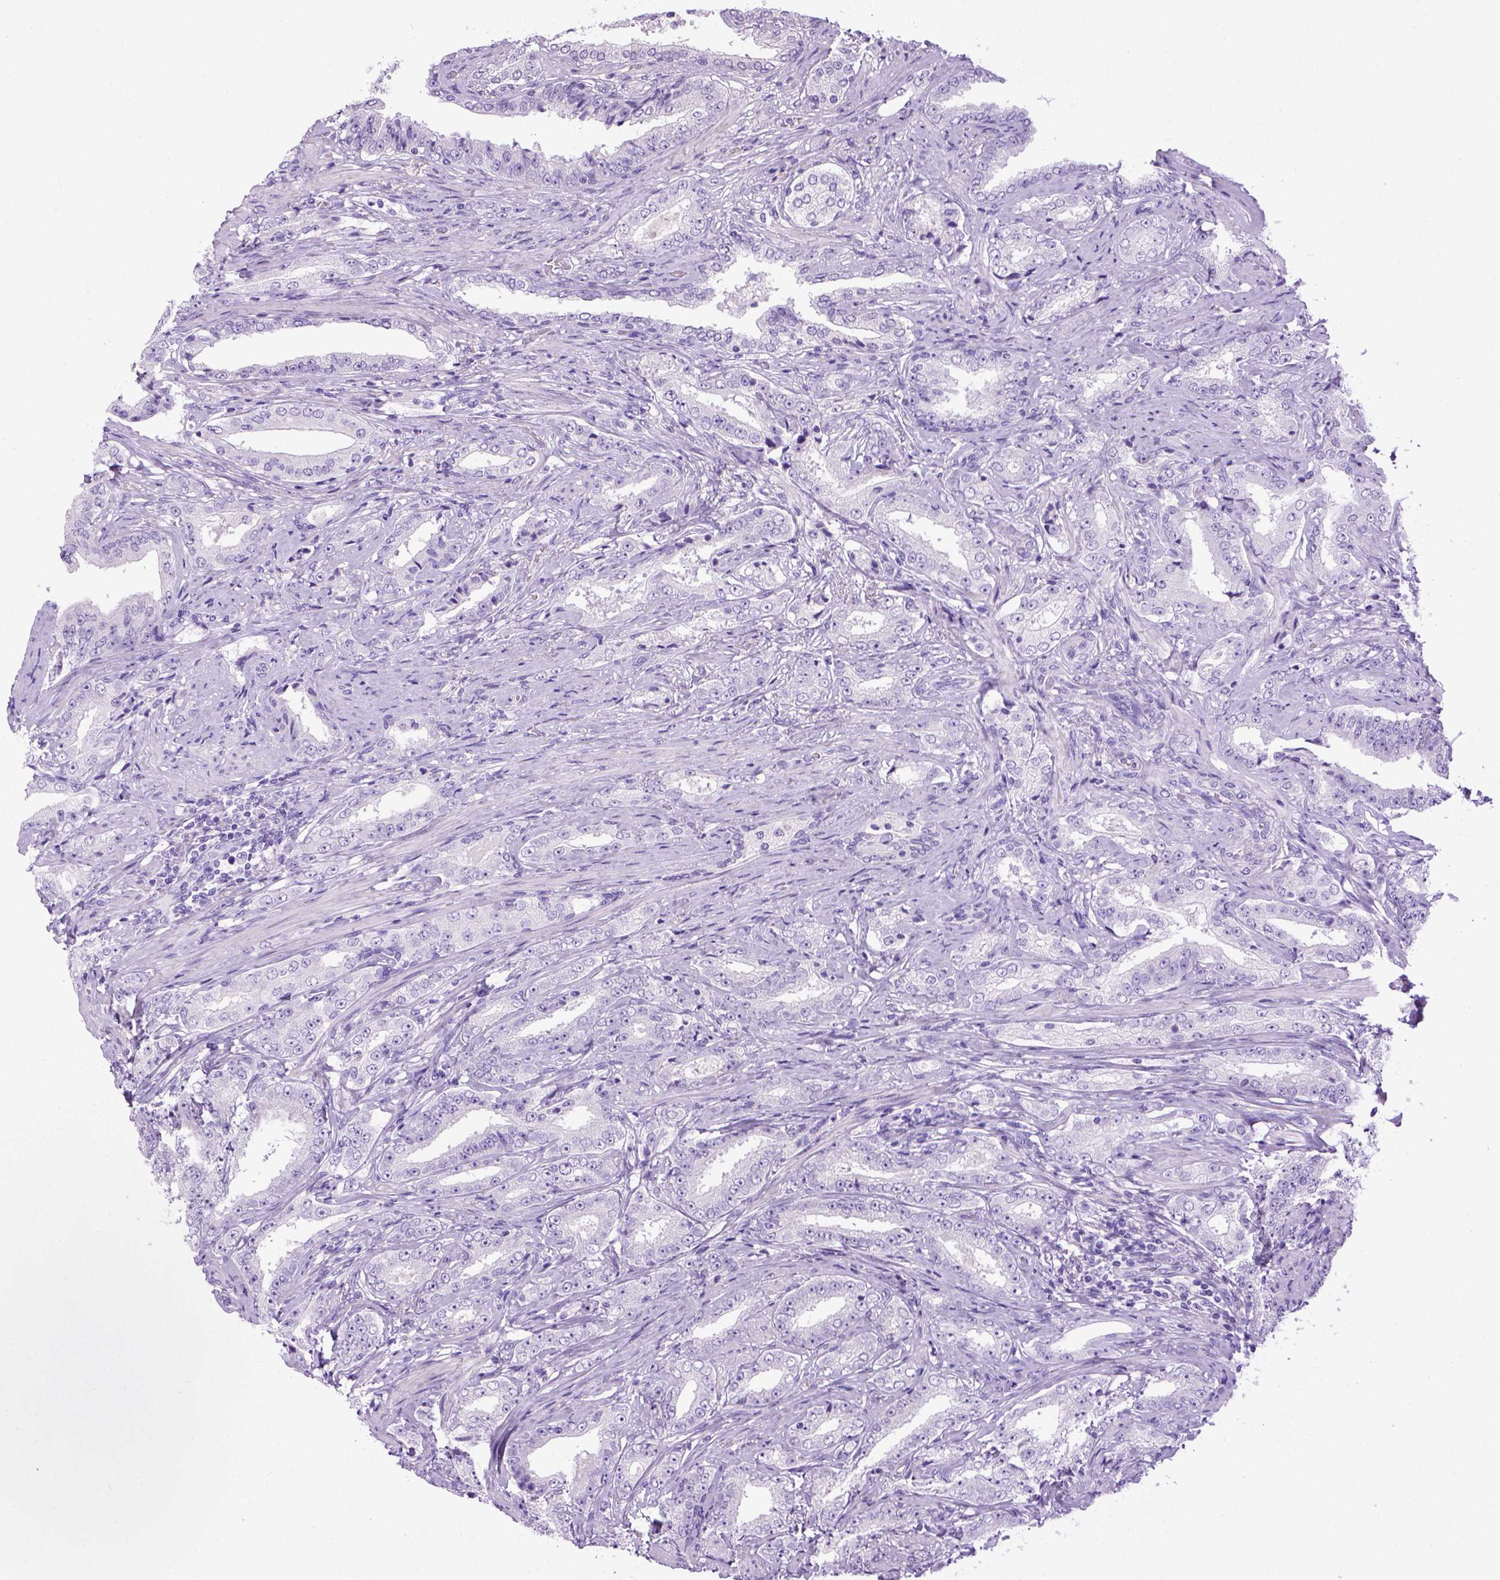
{"staining": {"intensity": "negative", "quantity": "none", "location": "none"}, "tissue": "prostate cancer", "cell_type": "Tumor cells", "image_type": "cancer", "snomed": [{"axis": "morphology", "description": "Adenocarcinoma, Low grade"}, {"axis": "topography", "description": "Prostate and seminal vesicle, NOS"}], "caption": "Immunohistochemical staining of prostate adenocarcinoma (low-grade) reveals no significant expression in tumor cells.", "gene": "SGCG", "patient": {"sex": "male", "age": 61}}